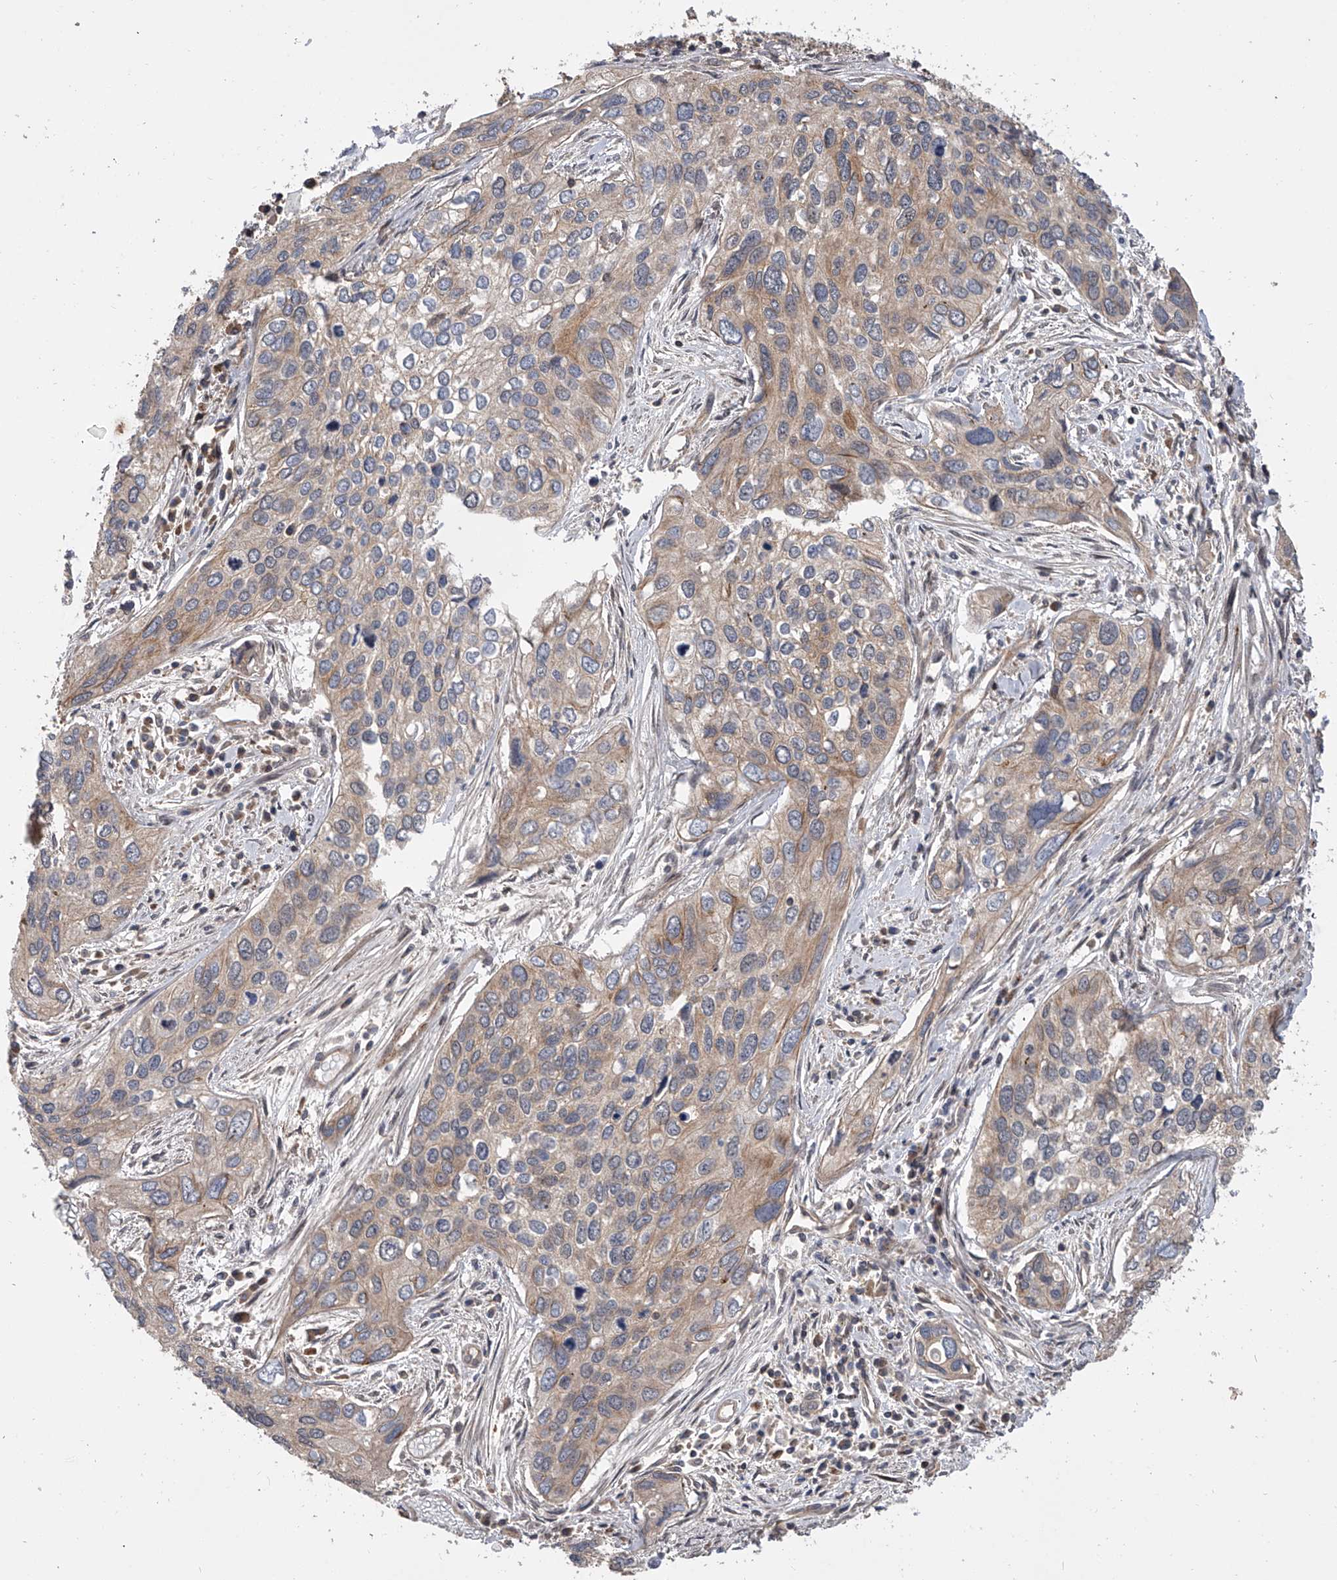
{"staining": {"intensity": "weak", "quantity": "25%-75%", "location": "cytoplasmic/membranous"}, "tissue": "cervical cancer", "cell_type": "Tumor cells", "image_type": "cancer", "snomed": [{"axis": "morphology", "description": "Squamous cell carcinoma, NOS"}, {"axis": "topography", "description": "Cervix"}], "caption": "Squamous cell carcinoma (cervical) stained with a brown dye exhibits weak cytoplasmic/membranous positive staining in approximately 25%-75% of tumor cells.", "gene": "USP47", "patient": {"sex": "female", "age": 55}}